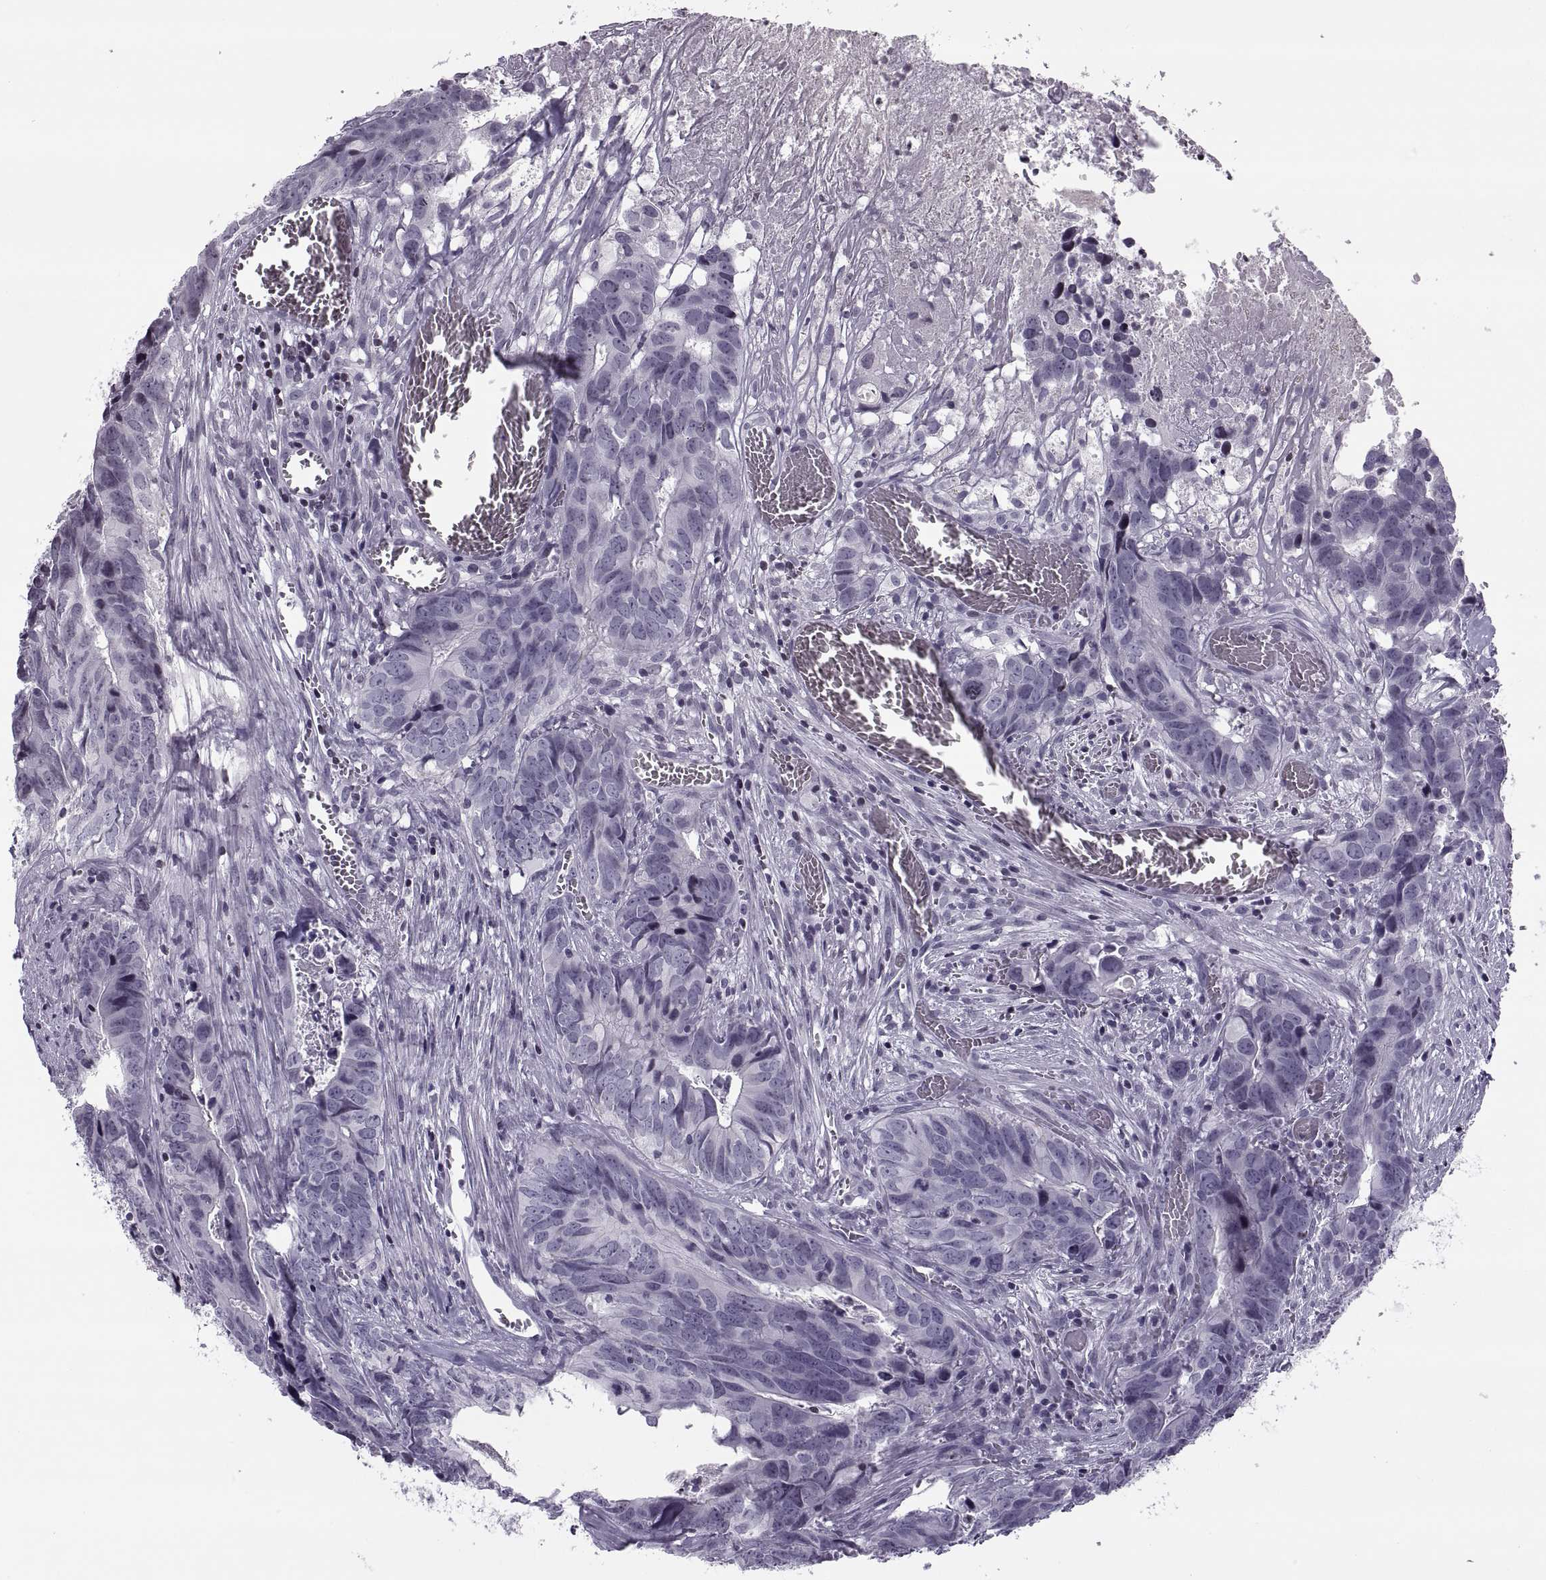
{"staining": {"intensity": "negative", "quantity": "none", "location": "none"}, "tissue": "colorectal cancer", "cell_type": "Tumor cells", "image_type": "cancer", "snomed": [{"axis": "morphology", "description": "Adenocarcinoma, NOS"}, {"axis": "topography", "description": "Colon"}], "caption": "IHC histopathology image of neoplastic tissue: human adenocarcinoma (colorectal) stained with DAB displays no significant protein expression in tumor cells.", "gene": "H1-8", "patient": {"sex": "female", "age": 82}}